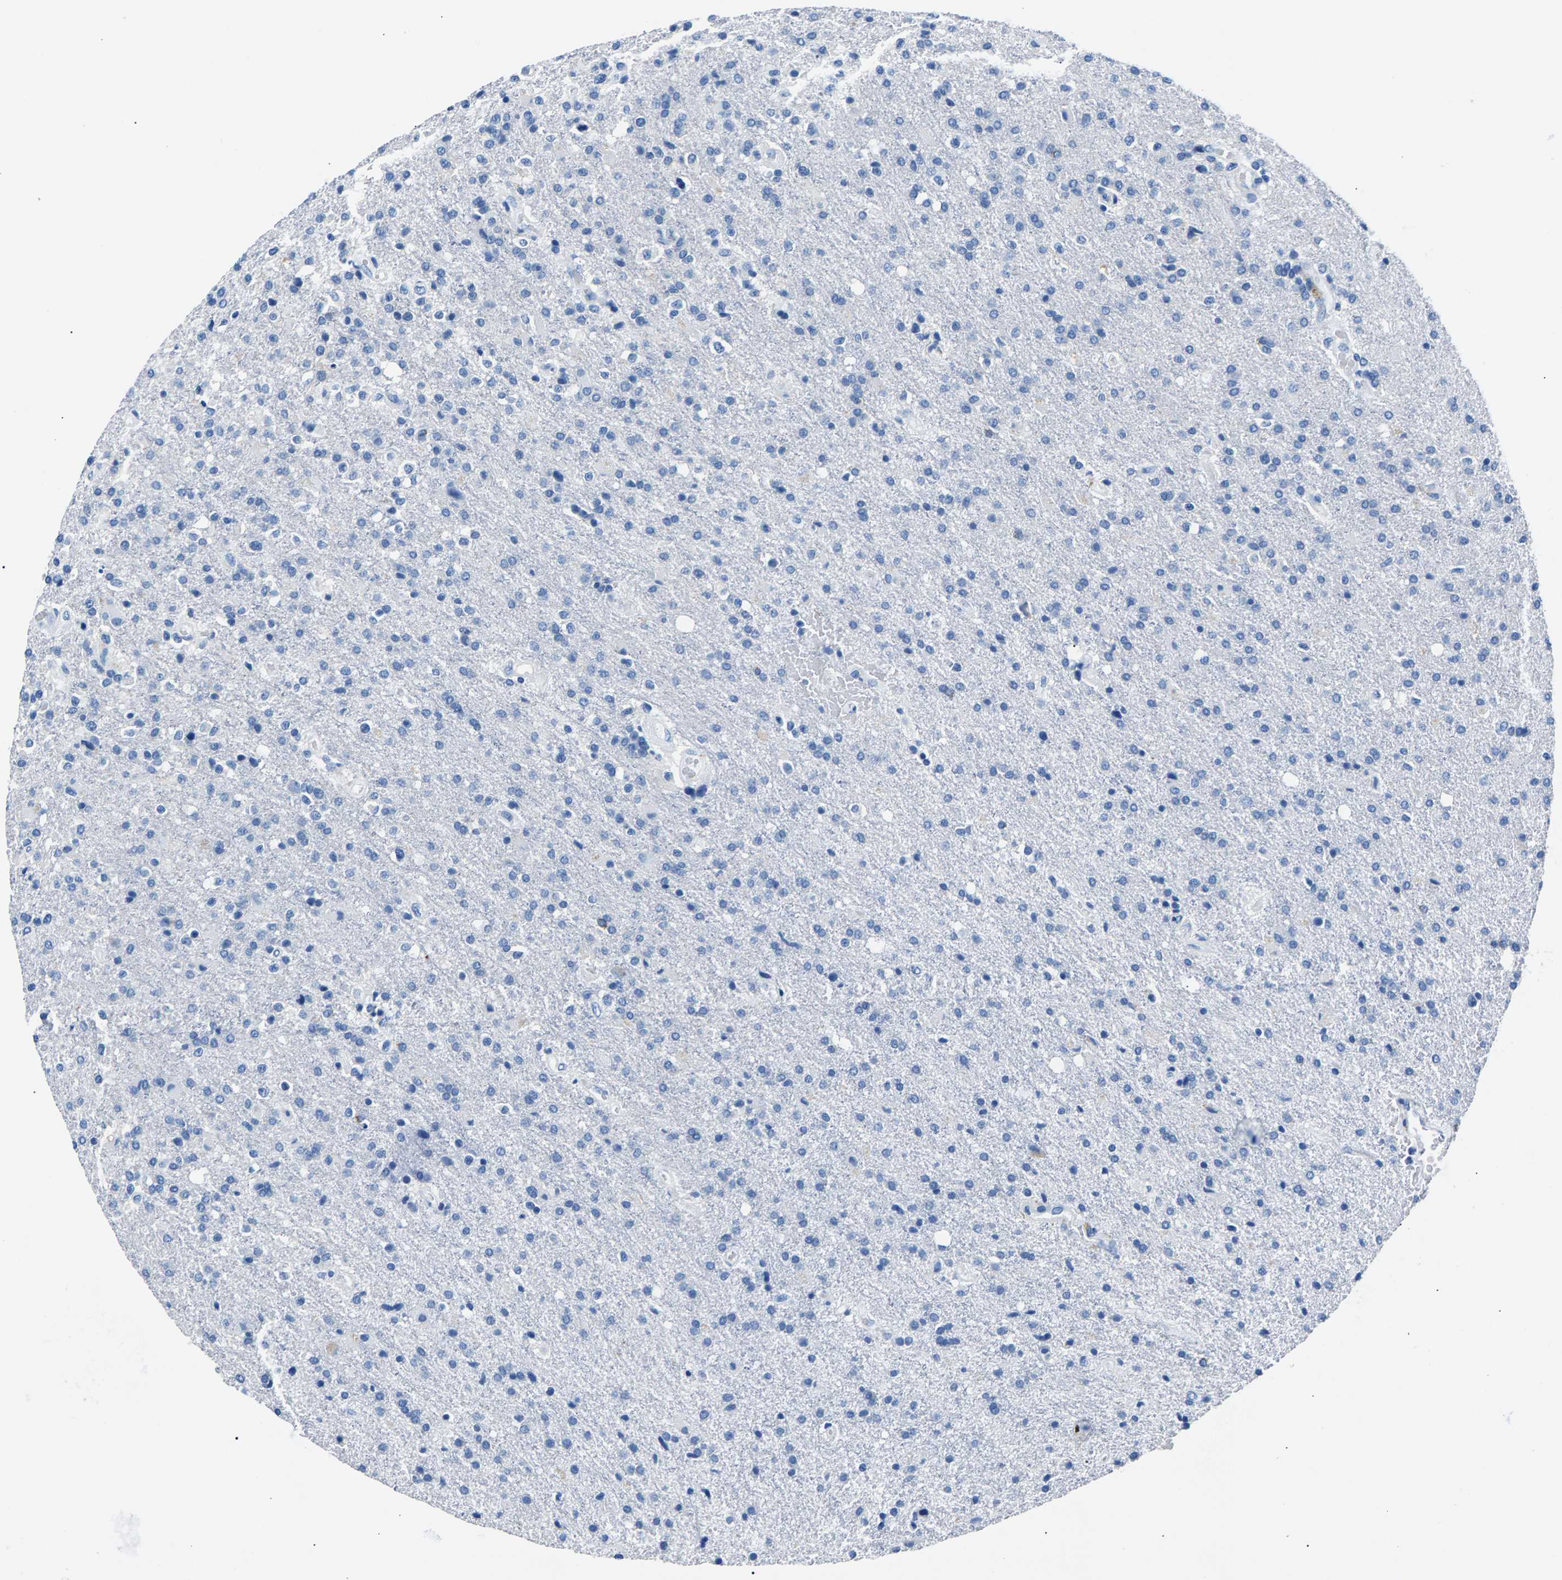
{"staining": {"intensity": "negative", "quantity": "none", "location": "none"}, "tissue": "glioma", "cell_type": "Tumor cells", "image_type": "cancer", "snomed": [{"axis": "morphology", "description": "Glioma, malignant, High grade"}, {"axis": "topography", "description": "Brain"}], "caption": "High power microscopy photomicrograph of an immunohistochemistry (IHC) histopathology image of malignant glioma (high-grade), revealing no significant expression in tumor cells. (DAB (3,3'-diaminobenzidine) immunohistochemistry (IHC) with hematoxylin counter stain).", "gene": "CPS1", "patient": {"sex": "male", "age": 72}}